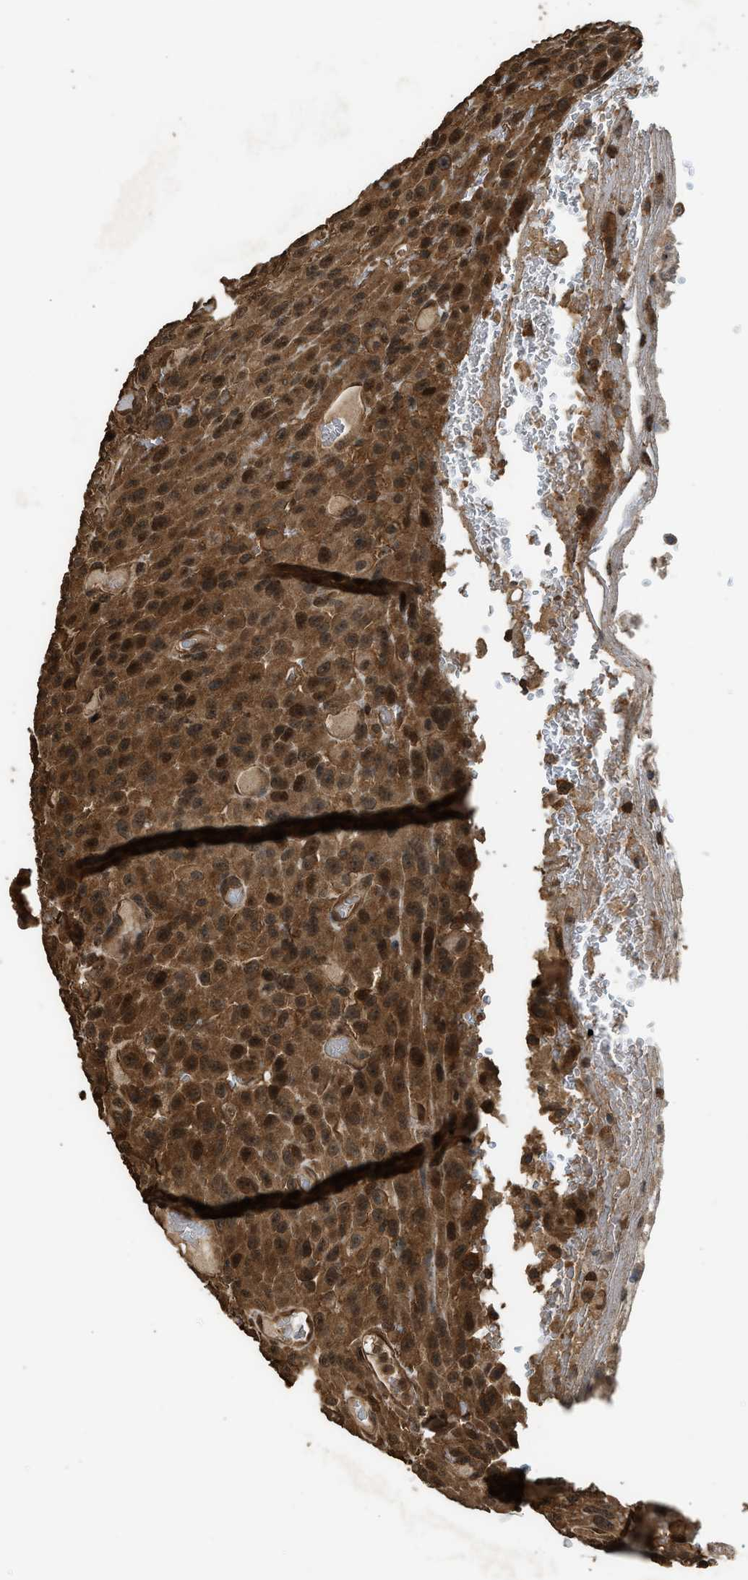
{"staining": {"intensity": "strong", "quantity": ">75%", "location": "cytoplasmic/membranous,nuclear"}, "tissue": "urothelial cancer", "cell_type": "Tumor cells", "image_type": "cancer", "snomed": [{"axis": "morphology", "description": "Urothelial carcinoma, High grade"}, {"axis": "topography", "description": "Urinary bladder"}], "caption": "Human high-grade urothelial carcinoma stained with a protein marker displays strong staining in tumor cells.", "gene": "MYBL2", "patient": {"sex": "male", "age": 66}}